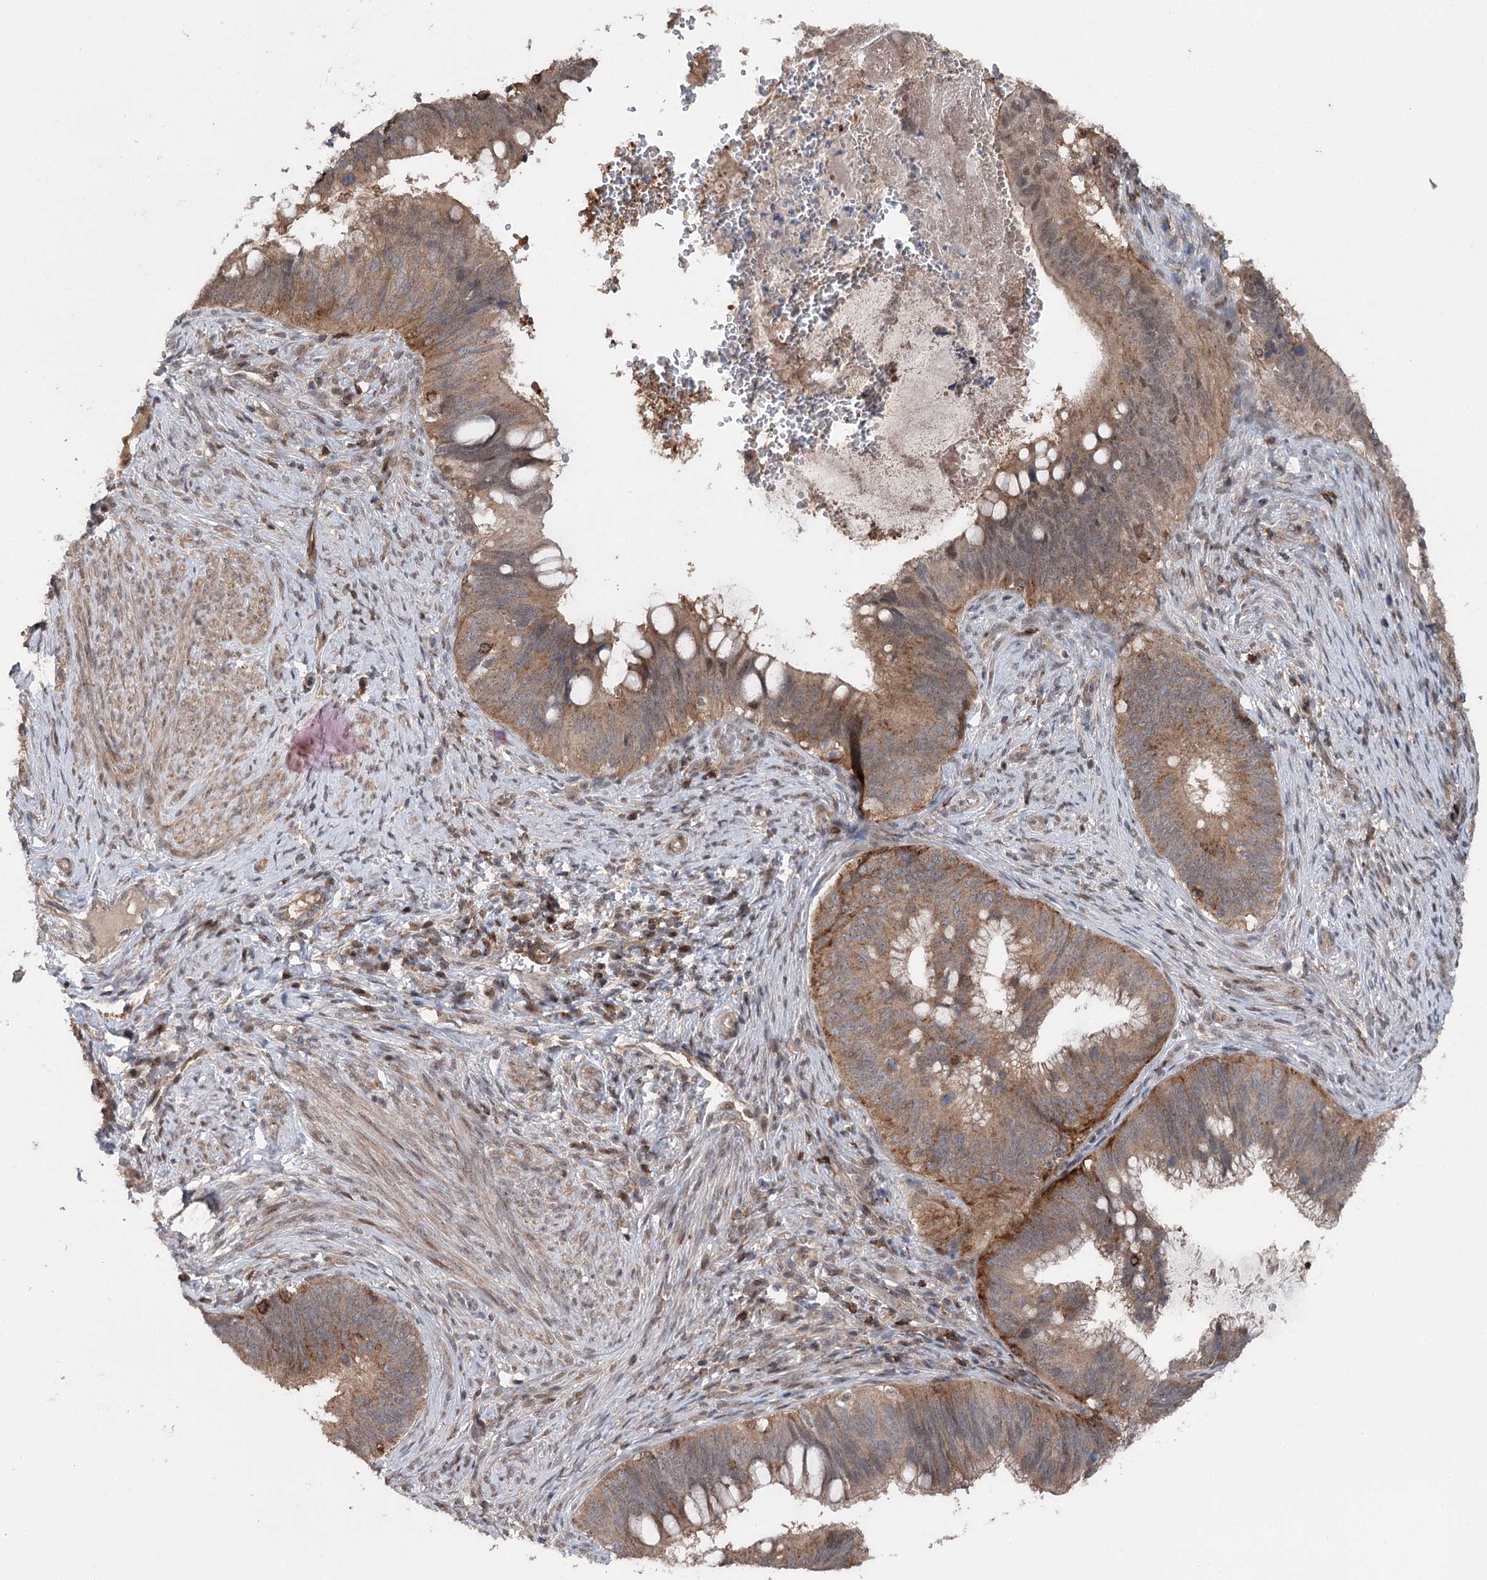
{"staining": {"intensity": "moderate", "quantity": "25%-75%", "location": "cytoplasmic/membranous"}, "tissue": "cervical cancer", "cell_type": "Tumor cells", "image_type": "cancer", "snomed": [{"axis": "morphology", "description": "Adenocarcinoma, NOS"}, {"axis": "topography", "description": "Cervix"}], "caption": "This is a photomicrograph of immunohistochemistry staining of cervical cancer (adenocarcinoma), which shows moderate staining in the cytoplasmic/membranous of tumor cells.", "gene": "STX6", "patient": {"sex": "female", "age": 42}}